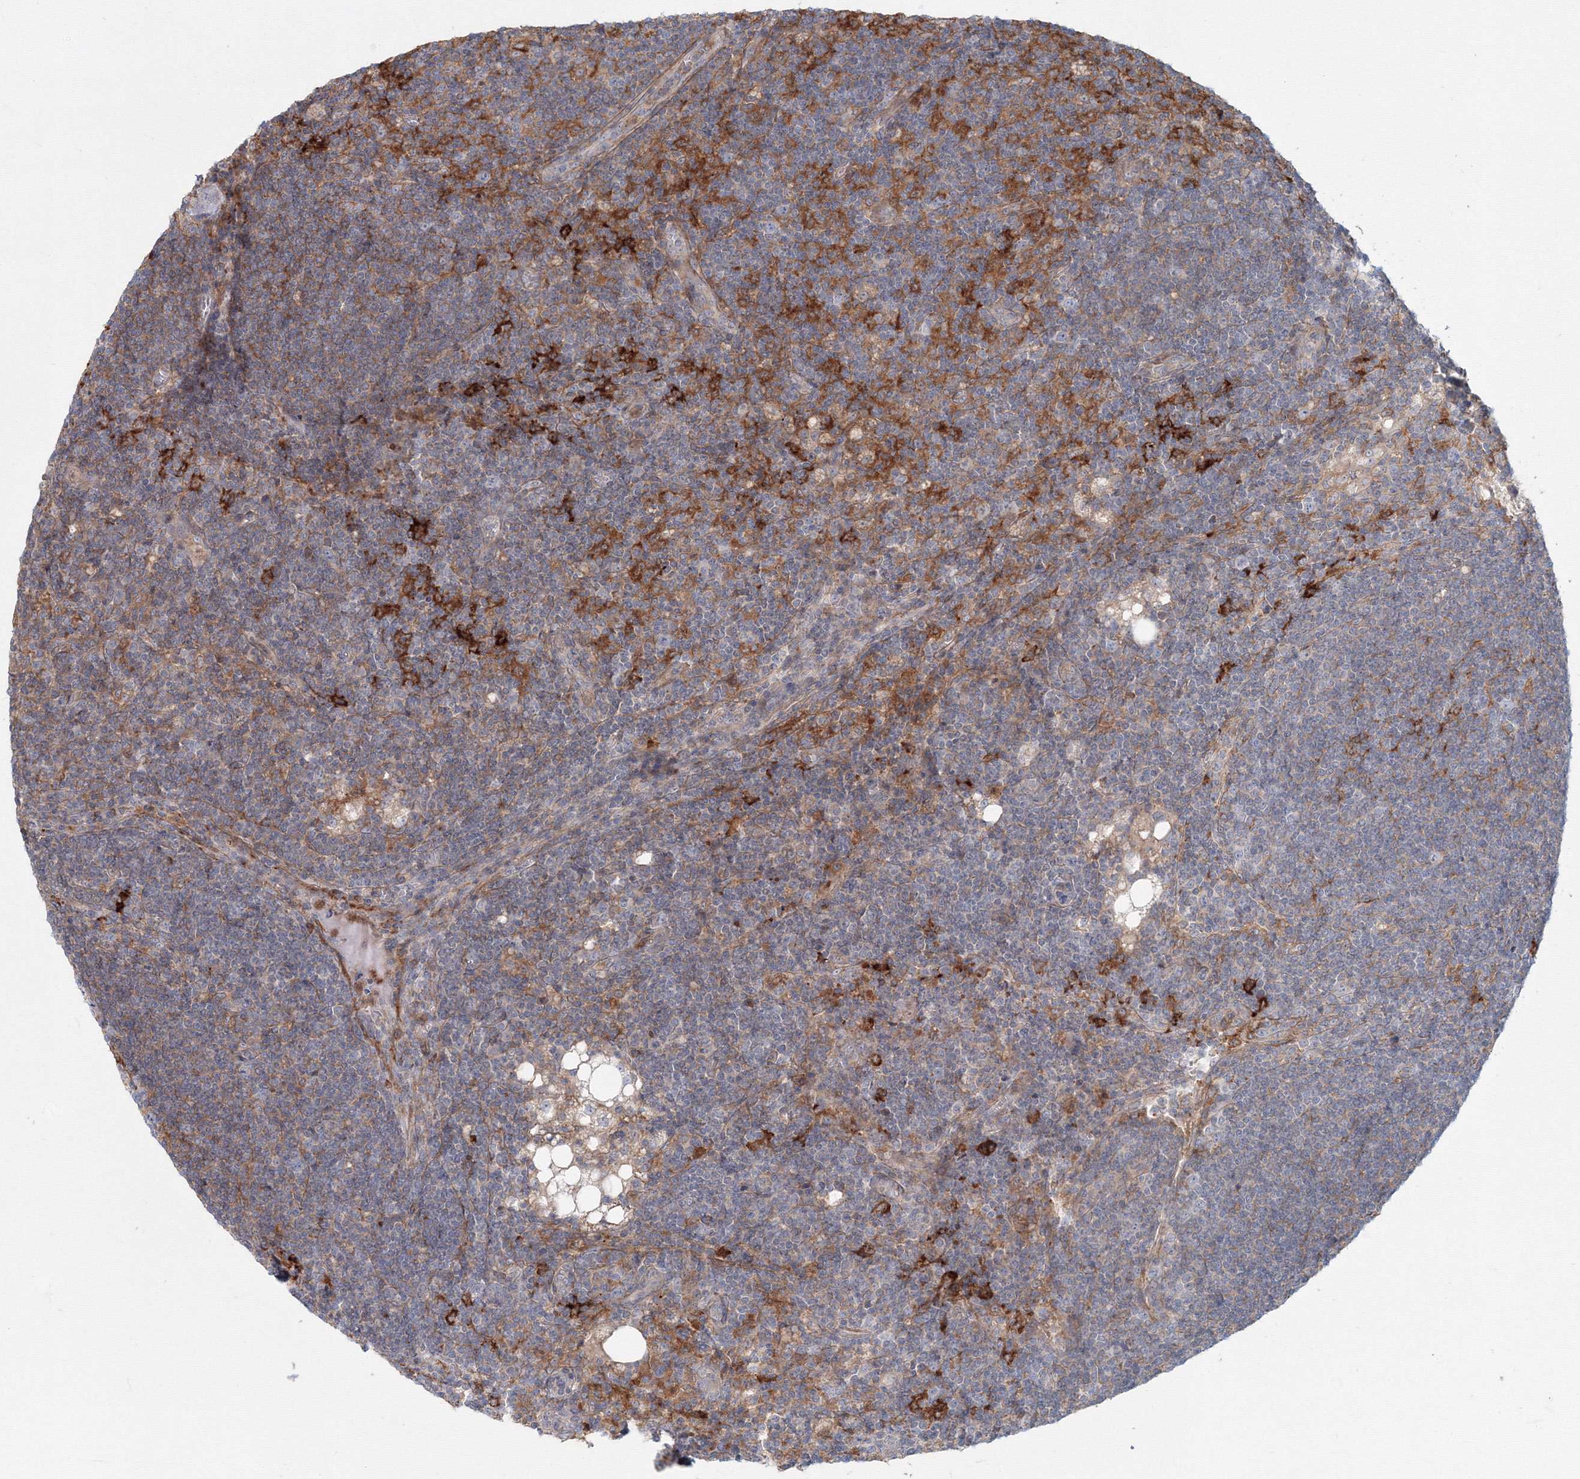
{"staining": {"intensity": "negative", "quantity": "none", "location": "none"}, "tissue": "lymph node", "cell_type": "Germinal center cells", "image_type": "normal", "snomed": [{"axis": "morphology", "description": "Normal tissue, NOS"}, {"axis": "topography", "description": "Lymph node"}], "caption": "DAB immunohistochemical staining of normal human lymph node displays no significant staining in germinal center cells. (DAB (3,3'-diaminobenzidine) IHC visualized using brightfield microscopy, high magnification).", "gene": "SH3PXD2A", "patient": {"sex": "male", "age": 69}}